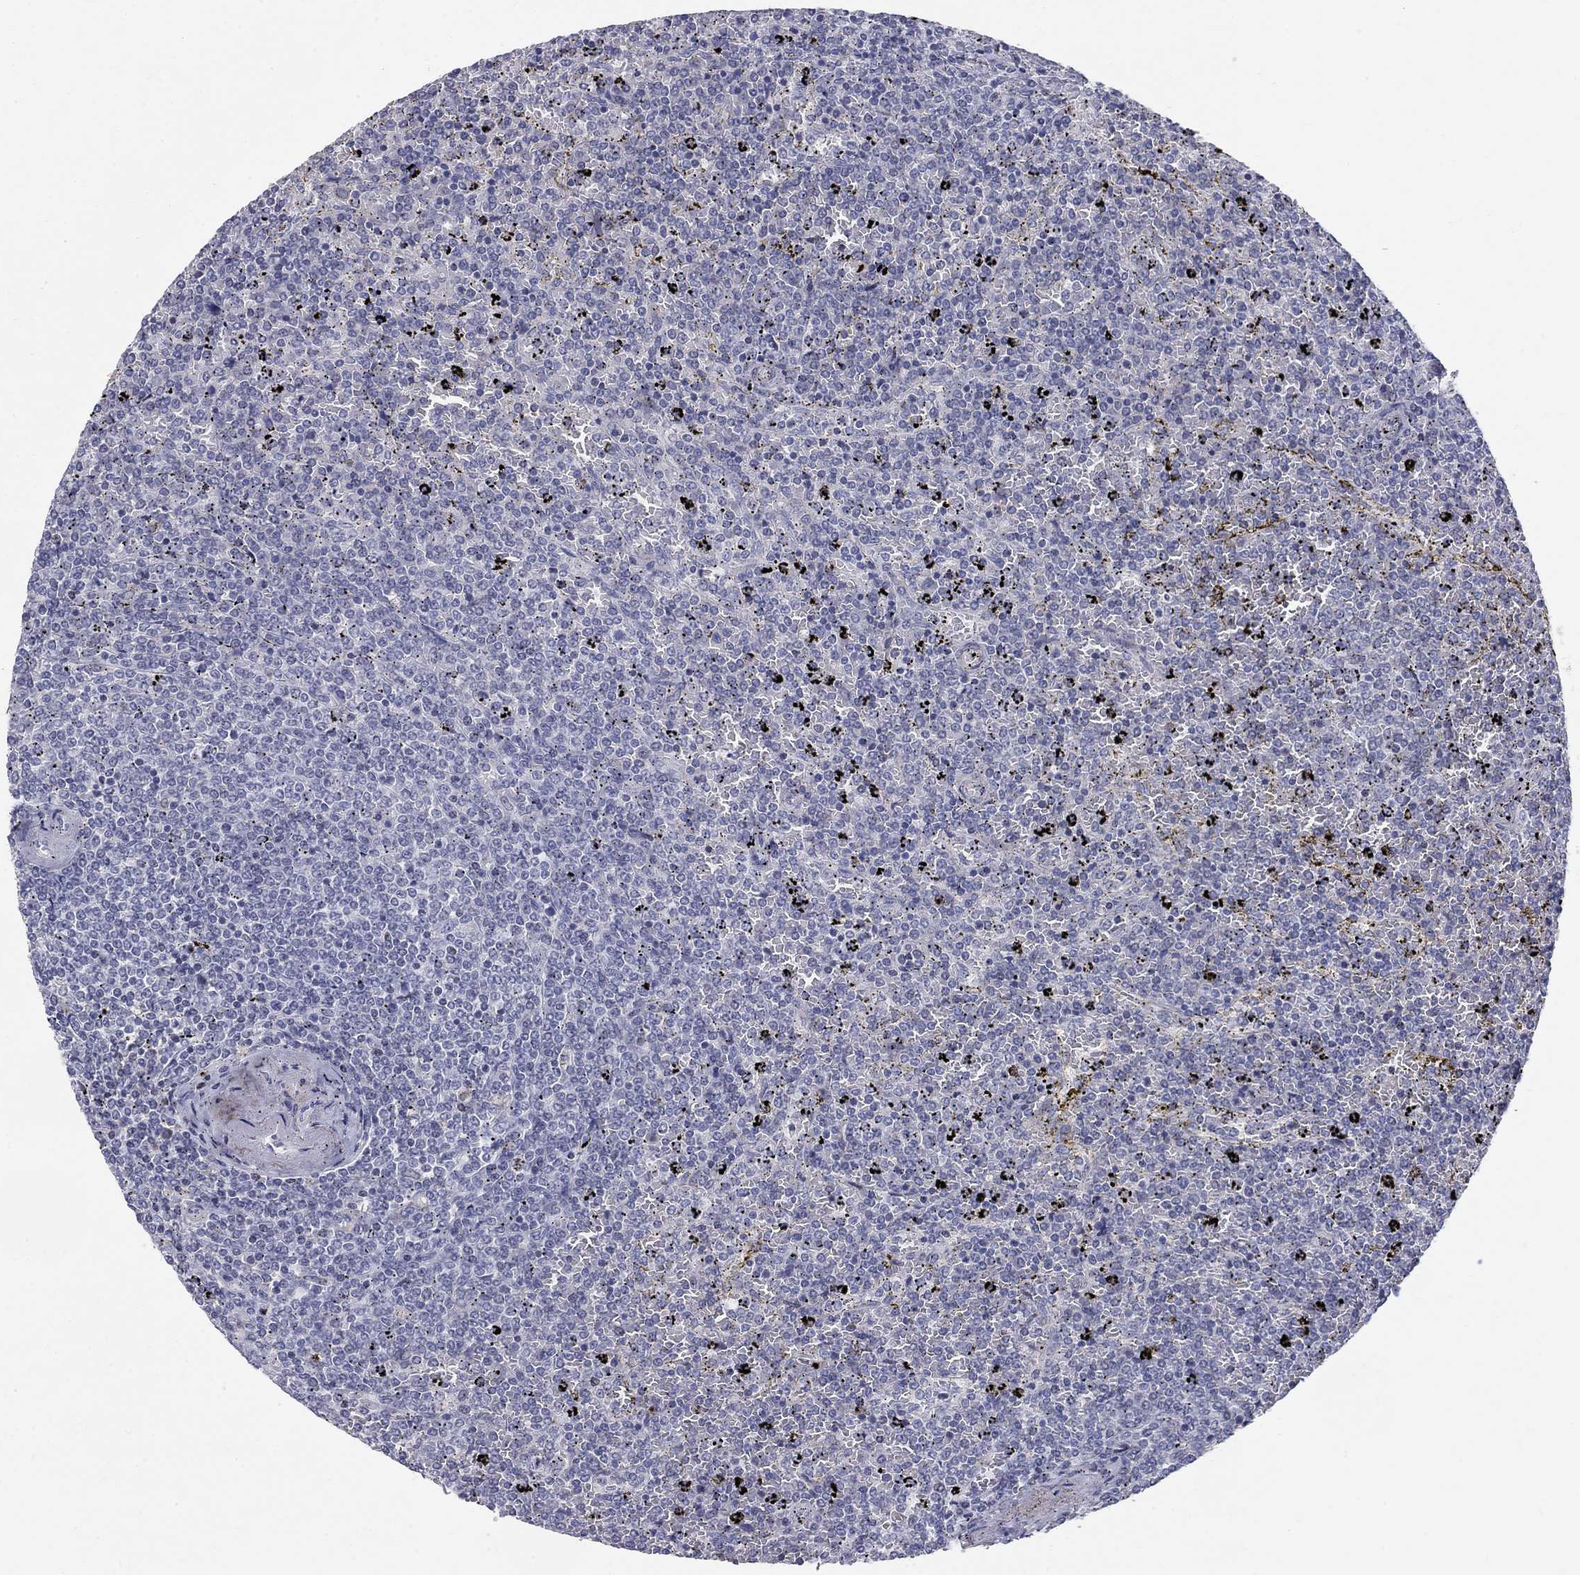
{"staining": {"intensity": "negative", "quantity": "none", "location": "none"}, "tissue": "lymphoma", "cell_type": "Tumor cells", "image_type": "cancer", "snomed": [{"axis": "morphology", "description": "Malignant lymphoma, non-Hodgkin's type, Low grade"}, {"axis": "topography", "description": "Spleen"}], "caption": "Immunohistochemical staining of lymphoma demonstrates no significant staining in tumor cells. Nuclei are stained in blue.", "gene": "NTRK2", "patient": {"sex": "female", "age": 77}}